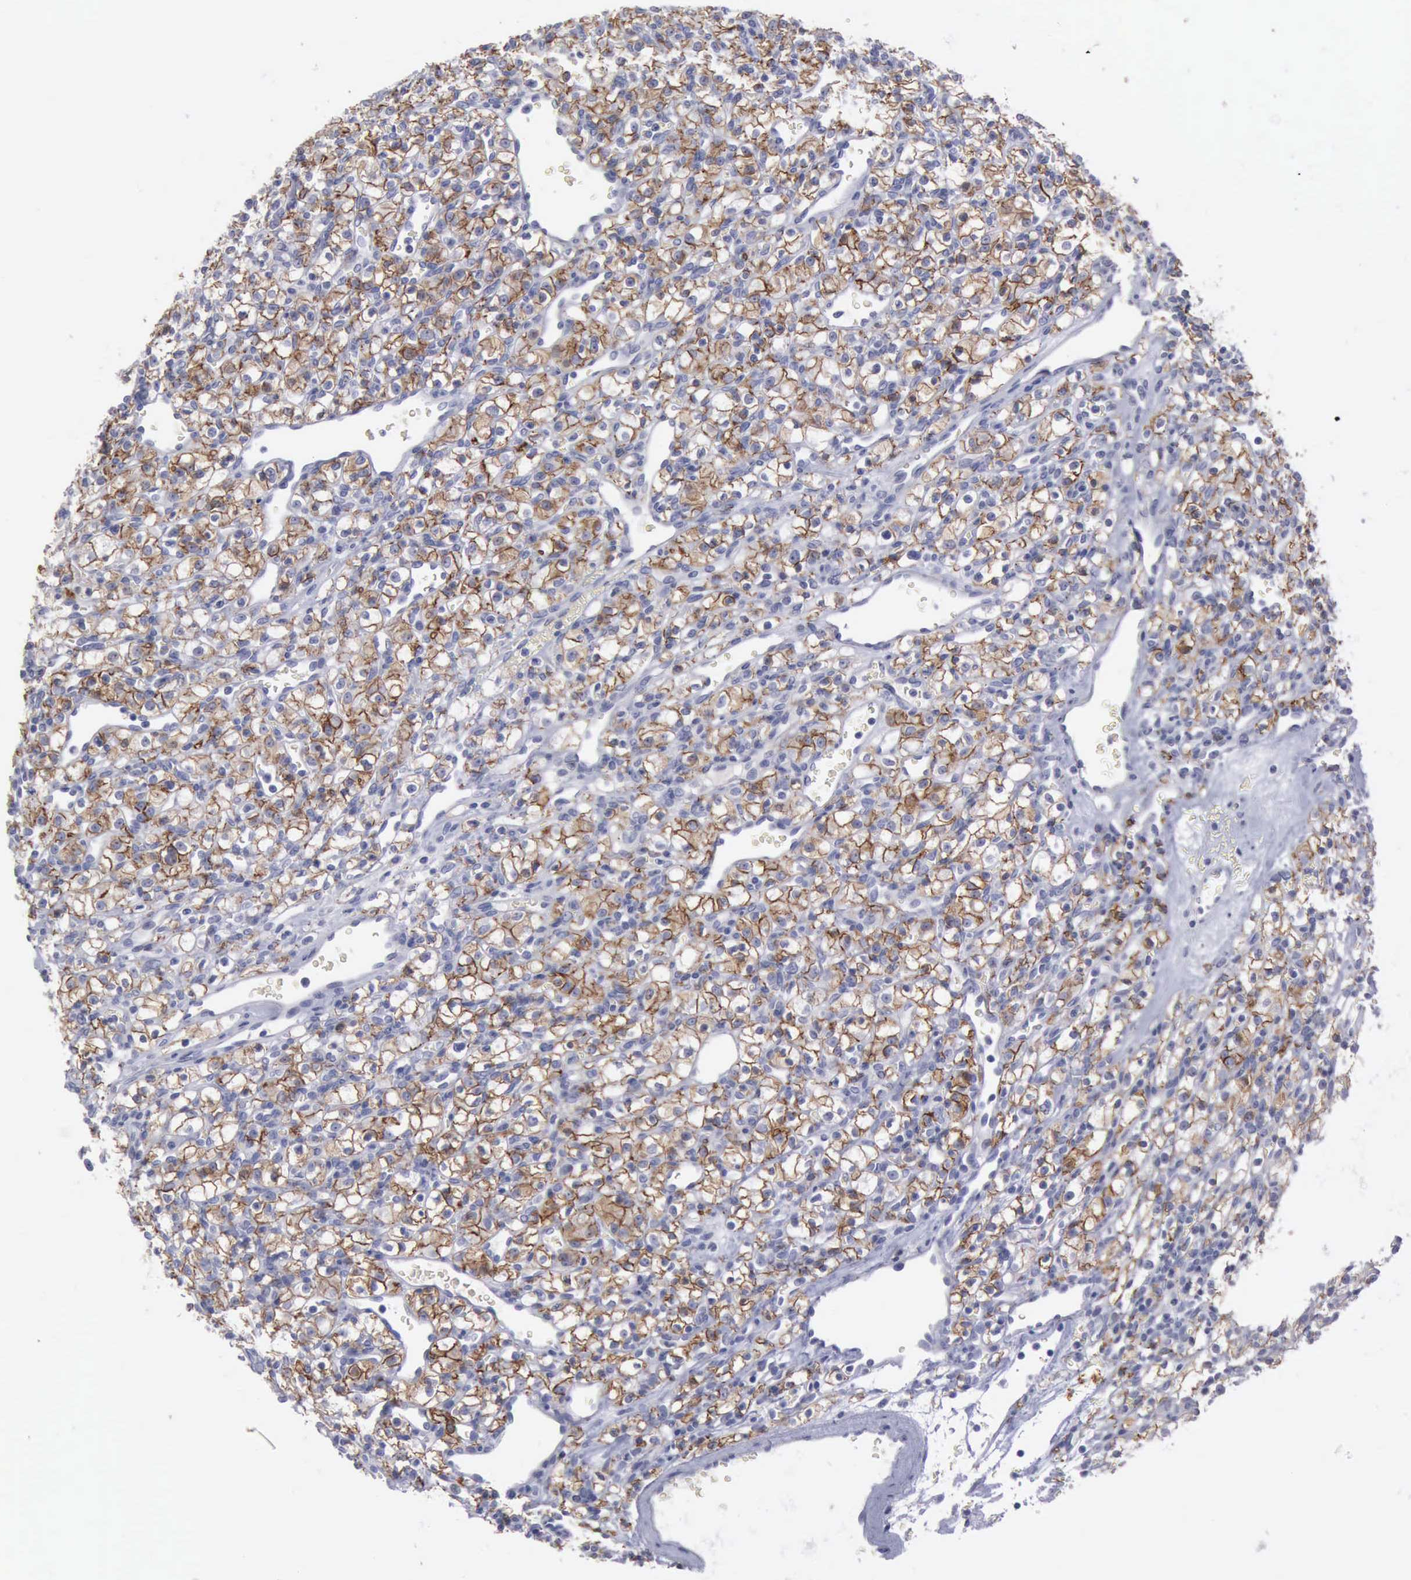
{"staining": {"intensity": "moderate", "quantity": "25%-75%", "location": "cytoplasmic/membranous"}, "tissue": "renal cancer", "cell_type": "Tumor cells", "image_type": "cancer", "snomed": [{"axis": "morphology", "description": "Adenocarcinoma, NOS"}, {"axis": "topography", "description": "Kidney"}], "caption": "Tumor cells display medium levels of moderate cytoplasmic/membranous staining in about 25%-75% of cells in human renal cancer (adenocarcinoma).", "gene": "CDH2", "patient": {"sex": "female", "age": 62}}